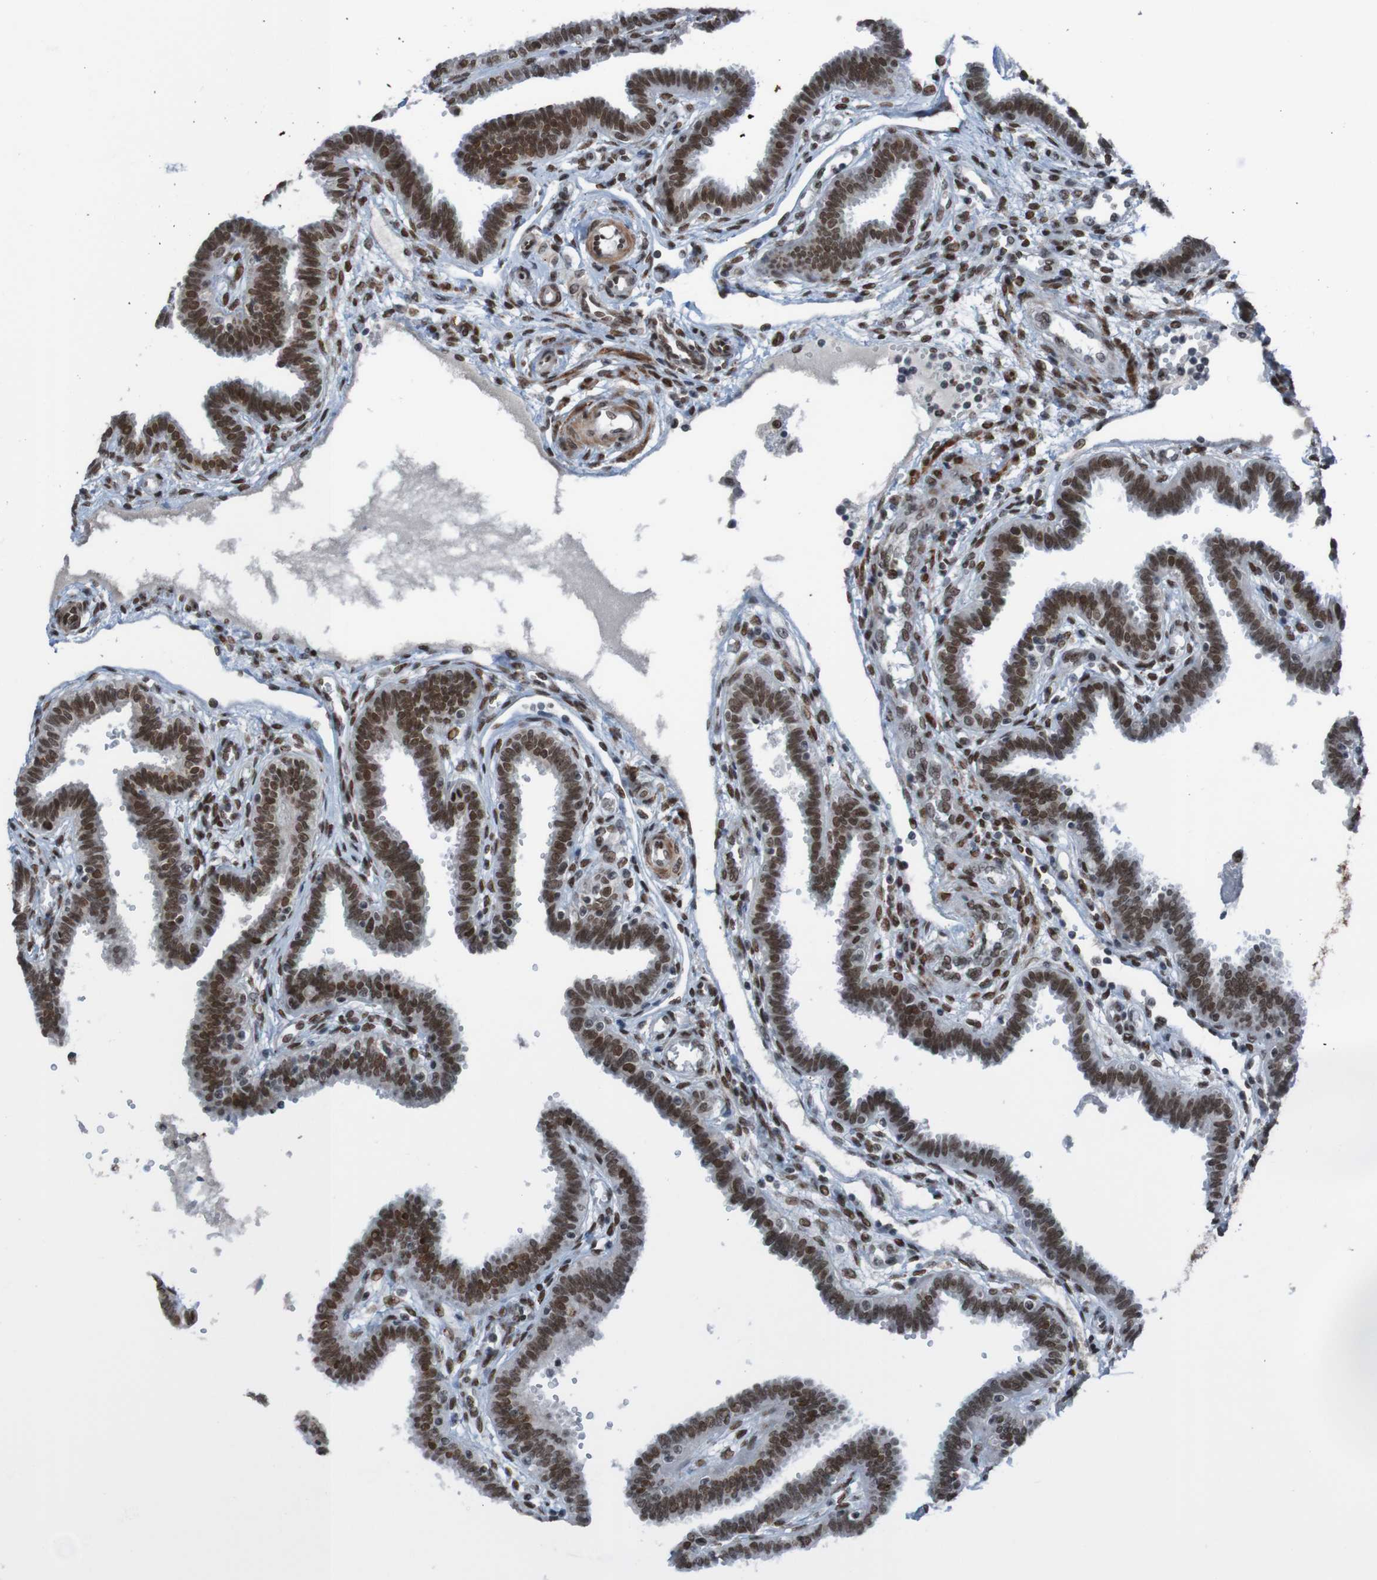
{"staining": {"intensity": "strong", "quantity": ">75%", "location": "nuclear"}, "tissue": "fallopian tube", "cell_type": "Glandular cells", "image_type": "normal", "snomed": [{"axis": "morphology", "description": "Normal tissue, NOS"}, {"axis": "topography", "description": "Fallopian tube"}], "caption": "Strong nuclear expression is seen in about >75% of glandular cells in benign fallopian tube.", "gene": "PHF2", "patient": {"sex": "female", "age": 32}}